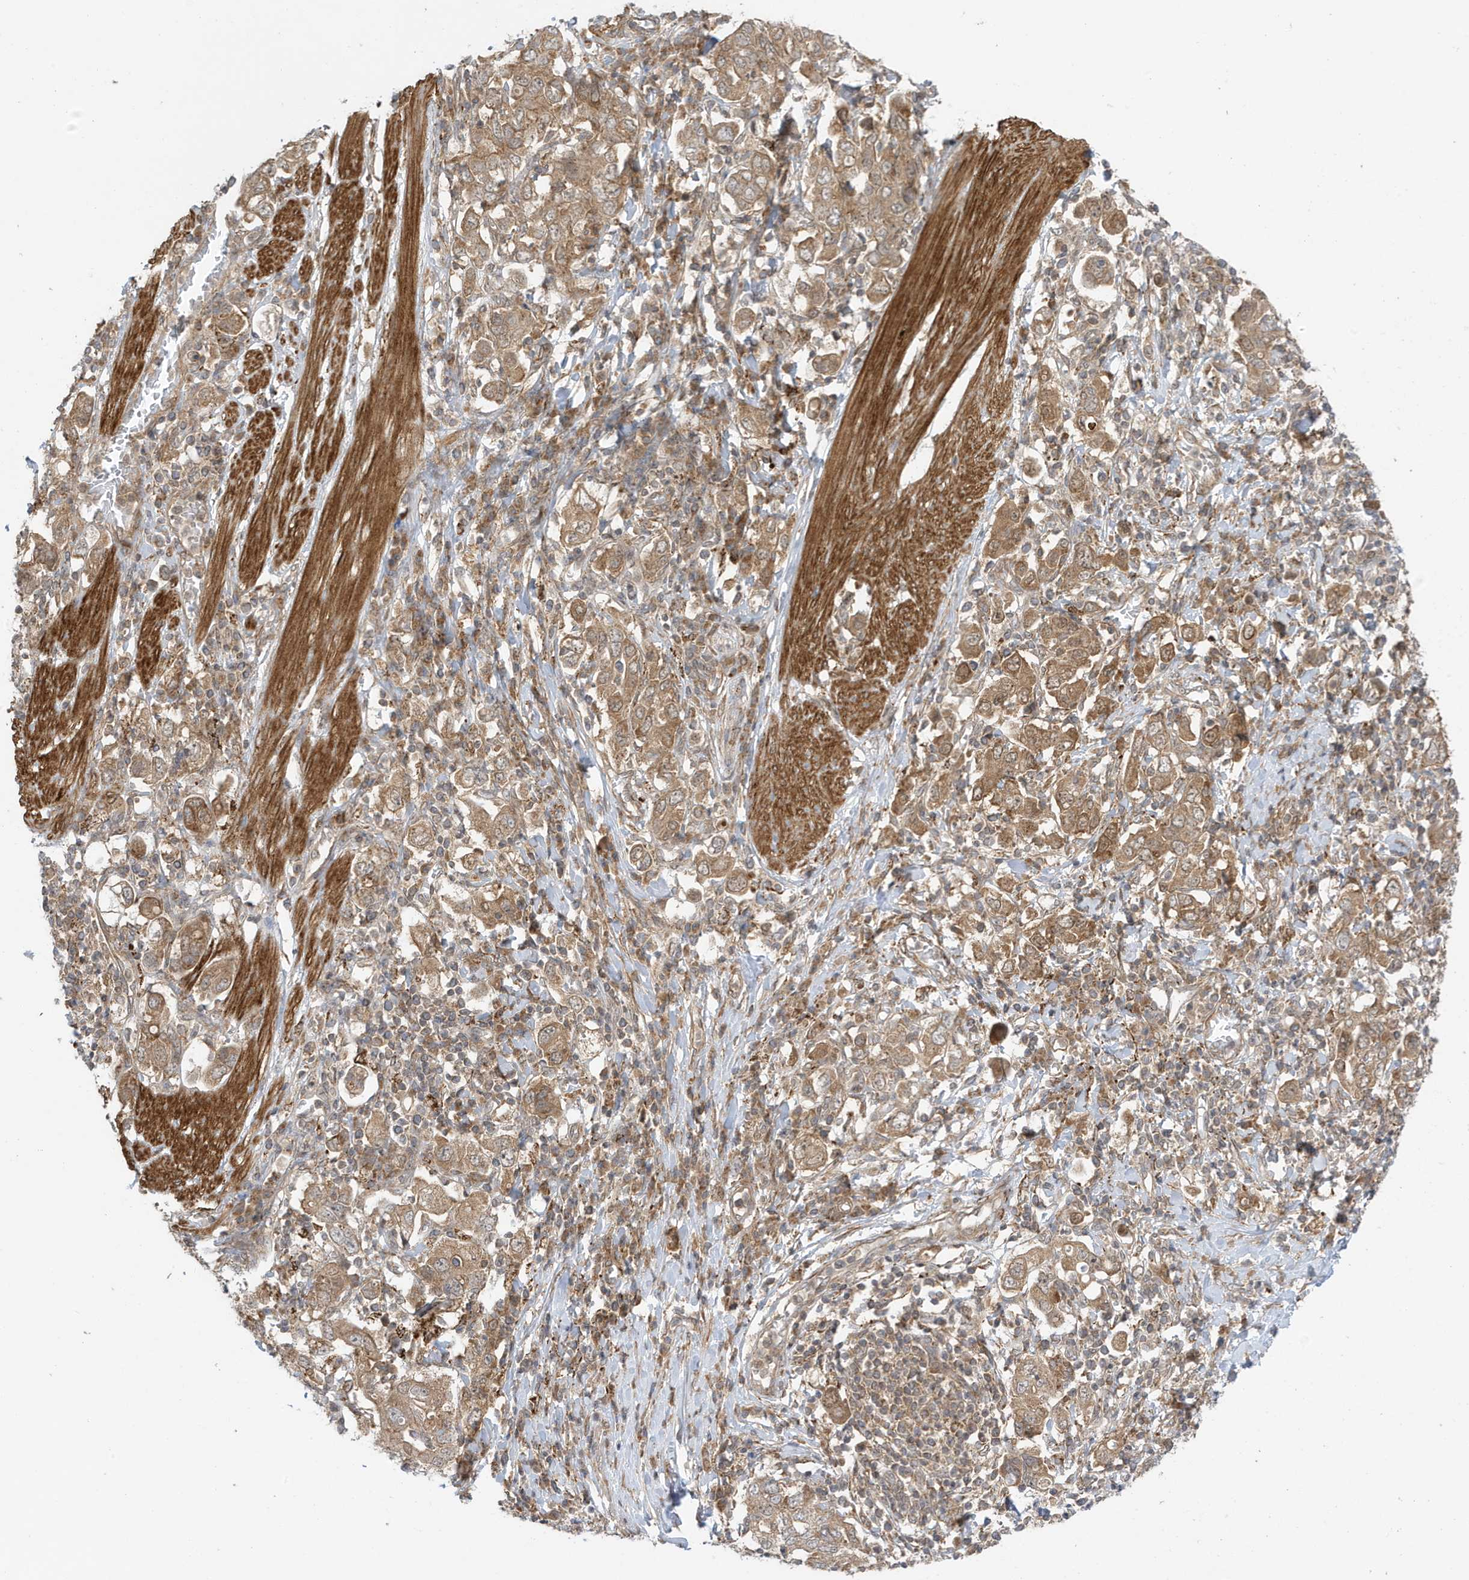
{"staining": {"intensity": "moderate", "quantity": ">75%", "location": "cytoplasmic/membranous"}, "tissue": "stomach cancer", "cell_type": "Tumor cells", "image_type": "cancer", "snomed": [{"axis": "morphology", "description": "Adenocarcinoma, NOS"}, {"axis": "topography", "description": "Stomach, upper"}], "caption": "DAB immunohistochemical staining of stomach cancer reveals moderate cytoplasmic/membranous protein expression in approximately >75% of tumor cells.", "gene": "DHX36", "patient": {"sex": "male", "age": 62}}